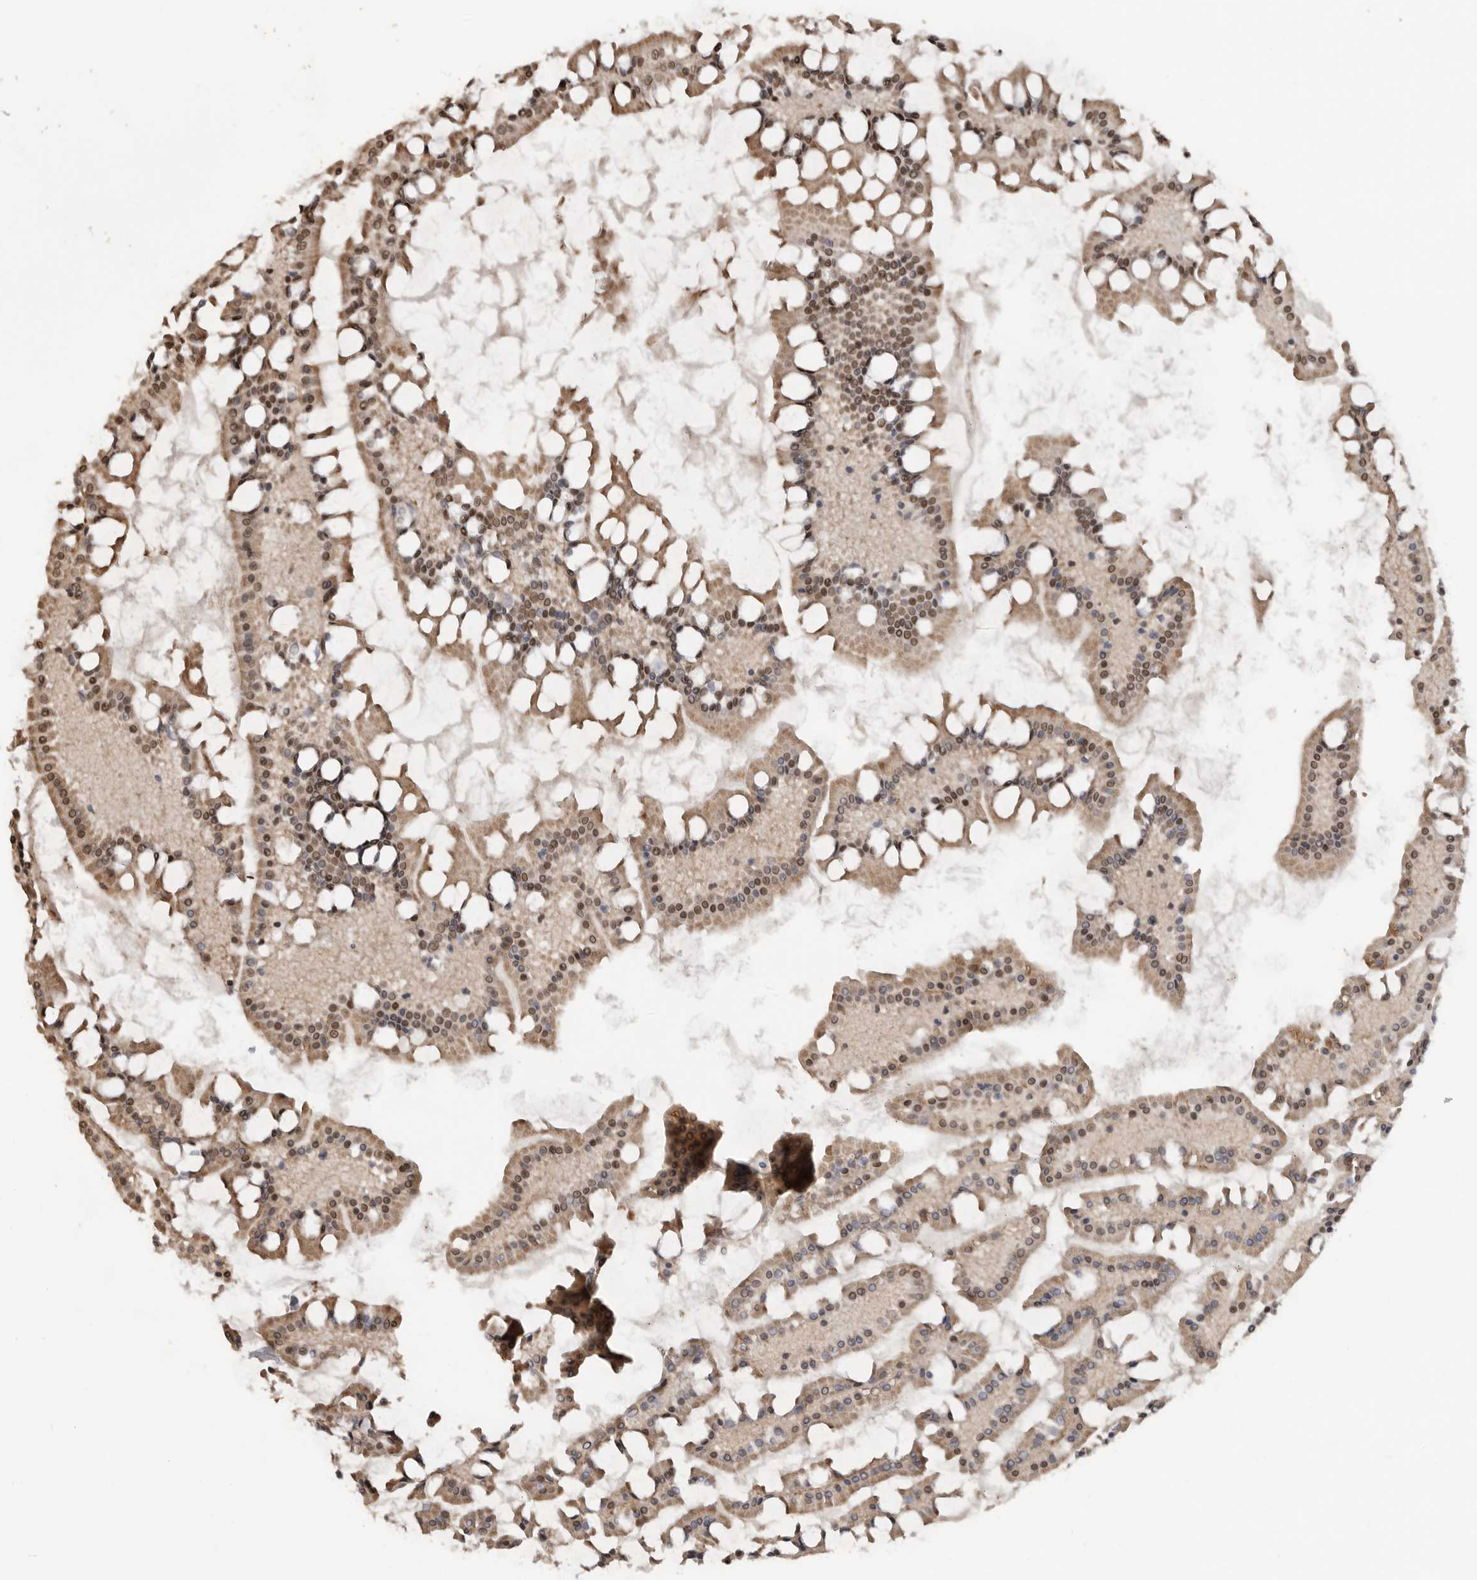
{"staining": {"intensity": "strong", "quantity": "25%-75%", "location": "cytoplasmic/membranous,nuclear"}, "tissue": "small intestine", "cell_type": "Glandular cells", "image_type": "normal", "snomed": [{"axis": "morphology", "description": "Normal tissue, NOS"}, {"axis": "topography", "description": "Small intestine"}], "caption": "Normal small intestine shows strong cytoplasmic/membranous,nuclear positivity in about 25%-75% of glandular cells, visualized by immunohistochemistry.", "gene": "CBLL1", "patient": {"sex": "male", "age": 41}}